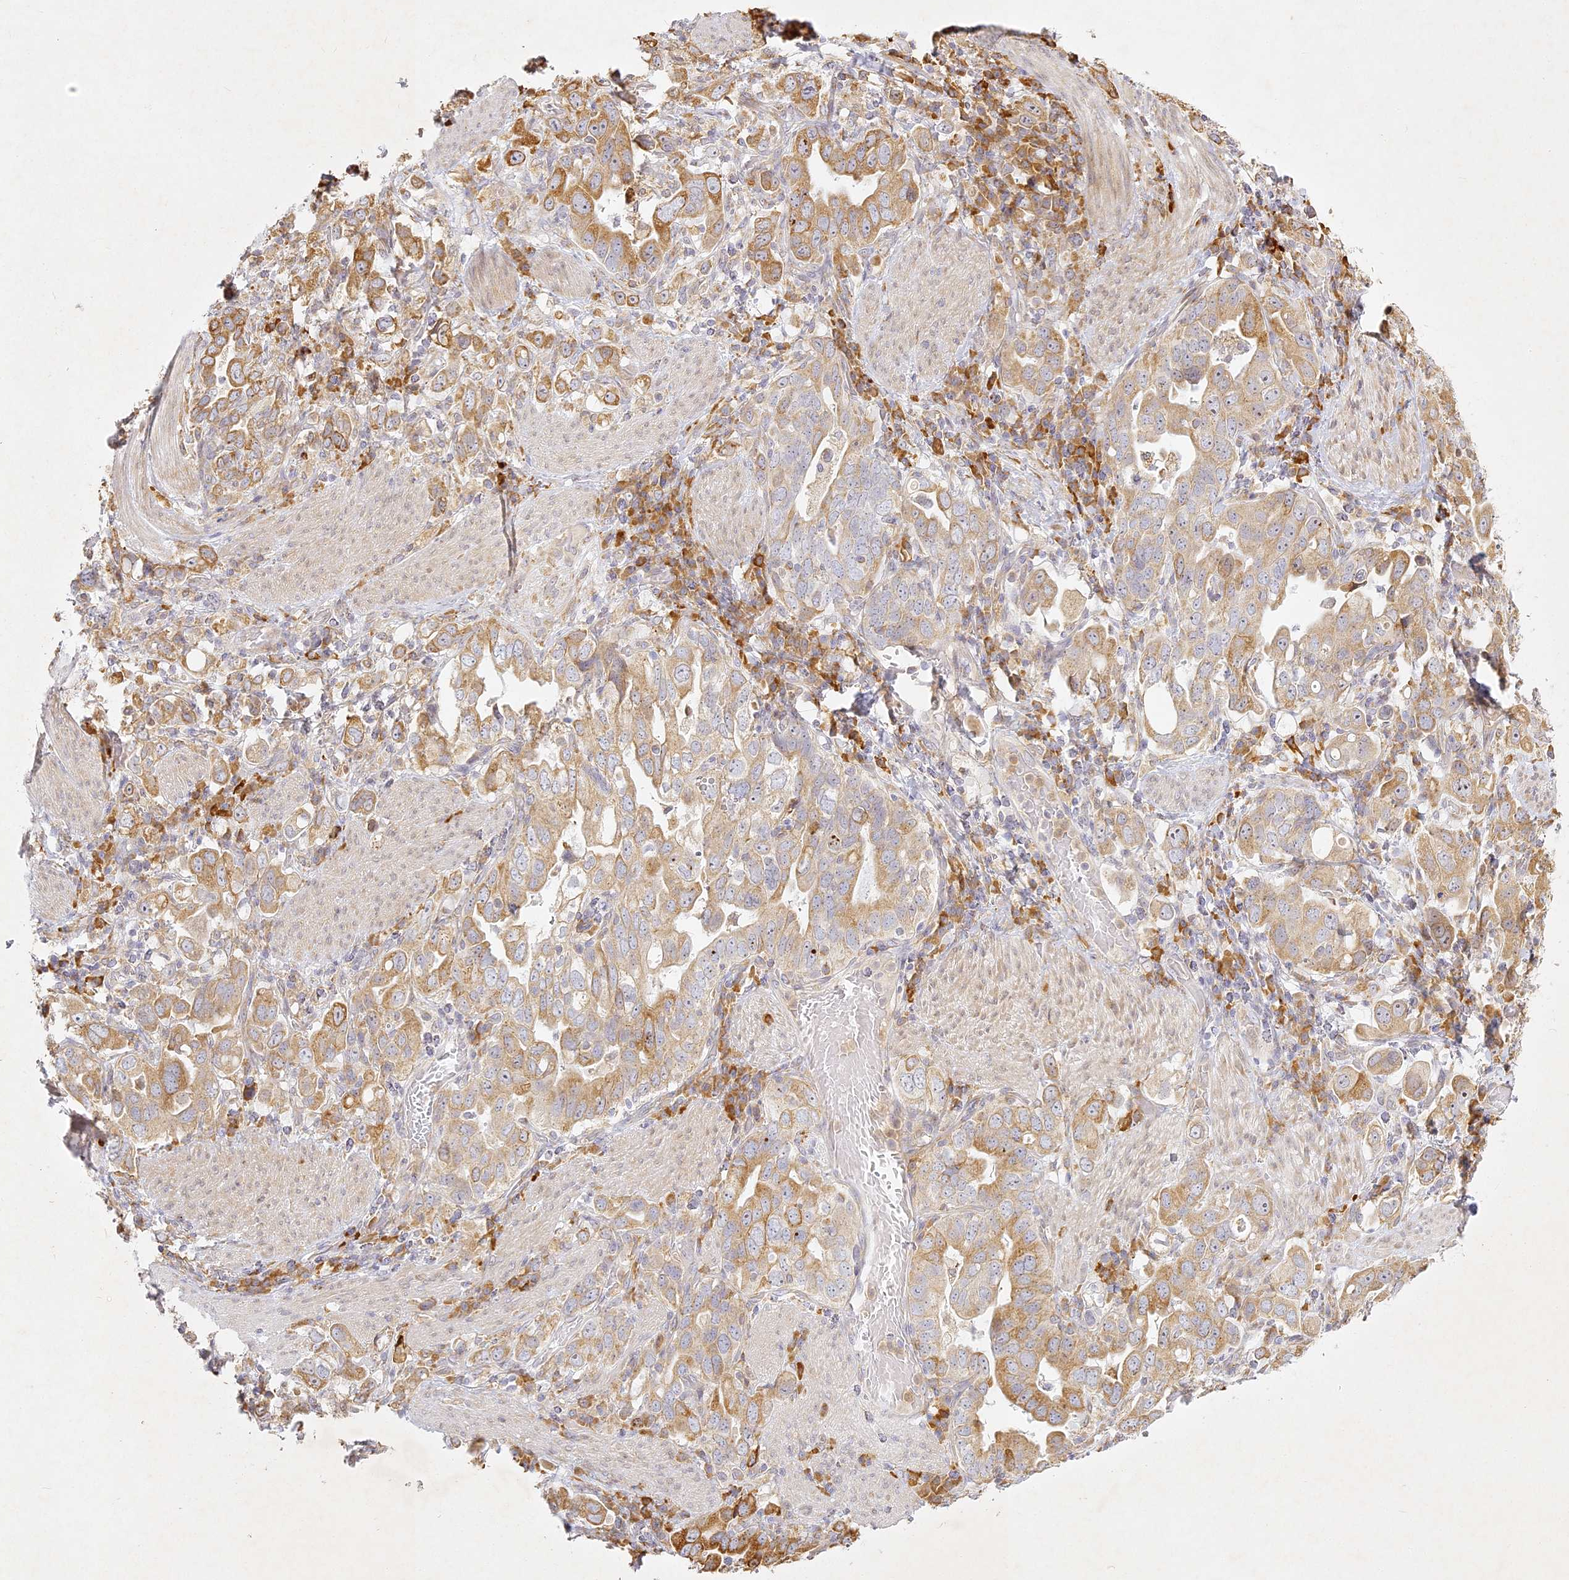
{"staining": {"intensity": "moderate", "quantity": ">75%", "location": "cytoplasmic/membranous"}, "tissue": "stomach cancer", "cell_type": "Tumor cells", "image_type": "cancer", "snomed": [{"axis": "morphology", "description": "Adenocarcinoma, NOS"}, {"axis": "topography", "description": "Stomach, upper"}], "caption": "IHC photomicrograph of neoplastic tissue: human adenocarcinoma (stomach) stained using immunohistochemistry (IHC) shows medium levels of moderate protein expression localized specifically in the cytoplasmic/membranous of tumor cells, appearing as a cytoplasmic/membranous brown color.", "gene": "SLC30A5", "patient": {"sex": "male", "age": 62}}